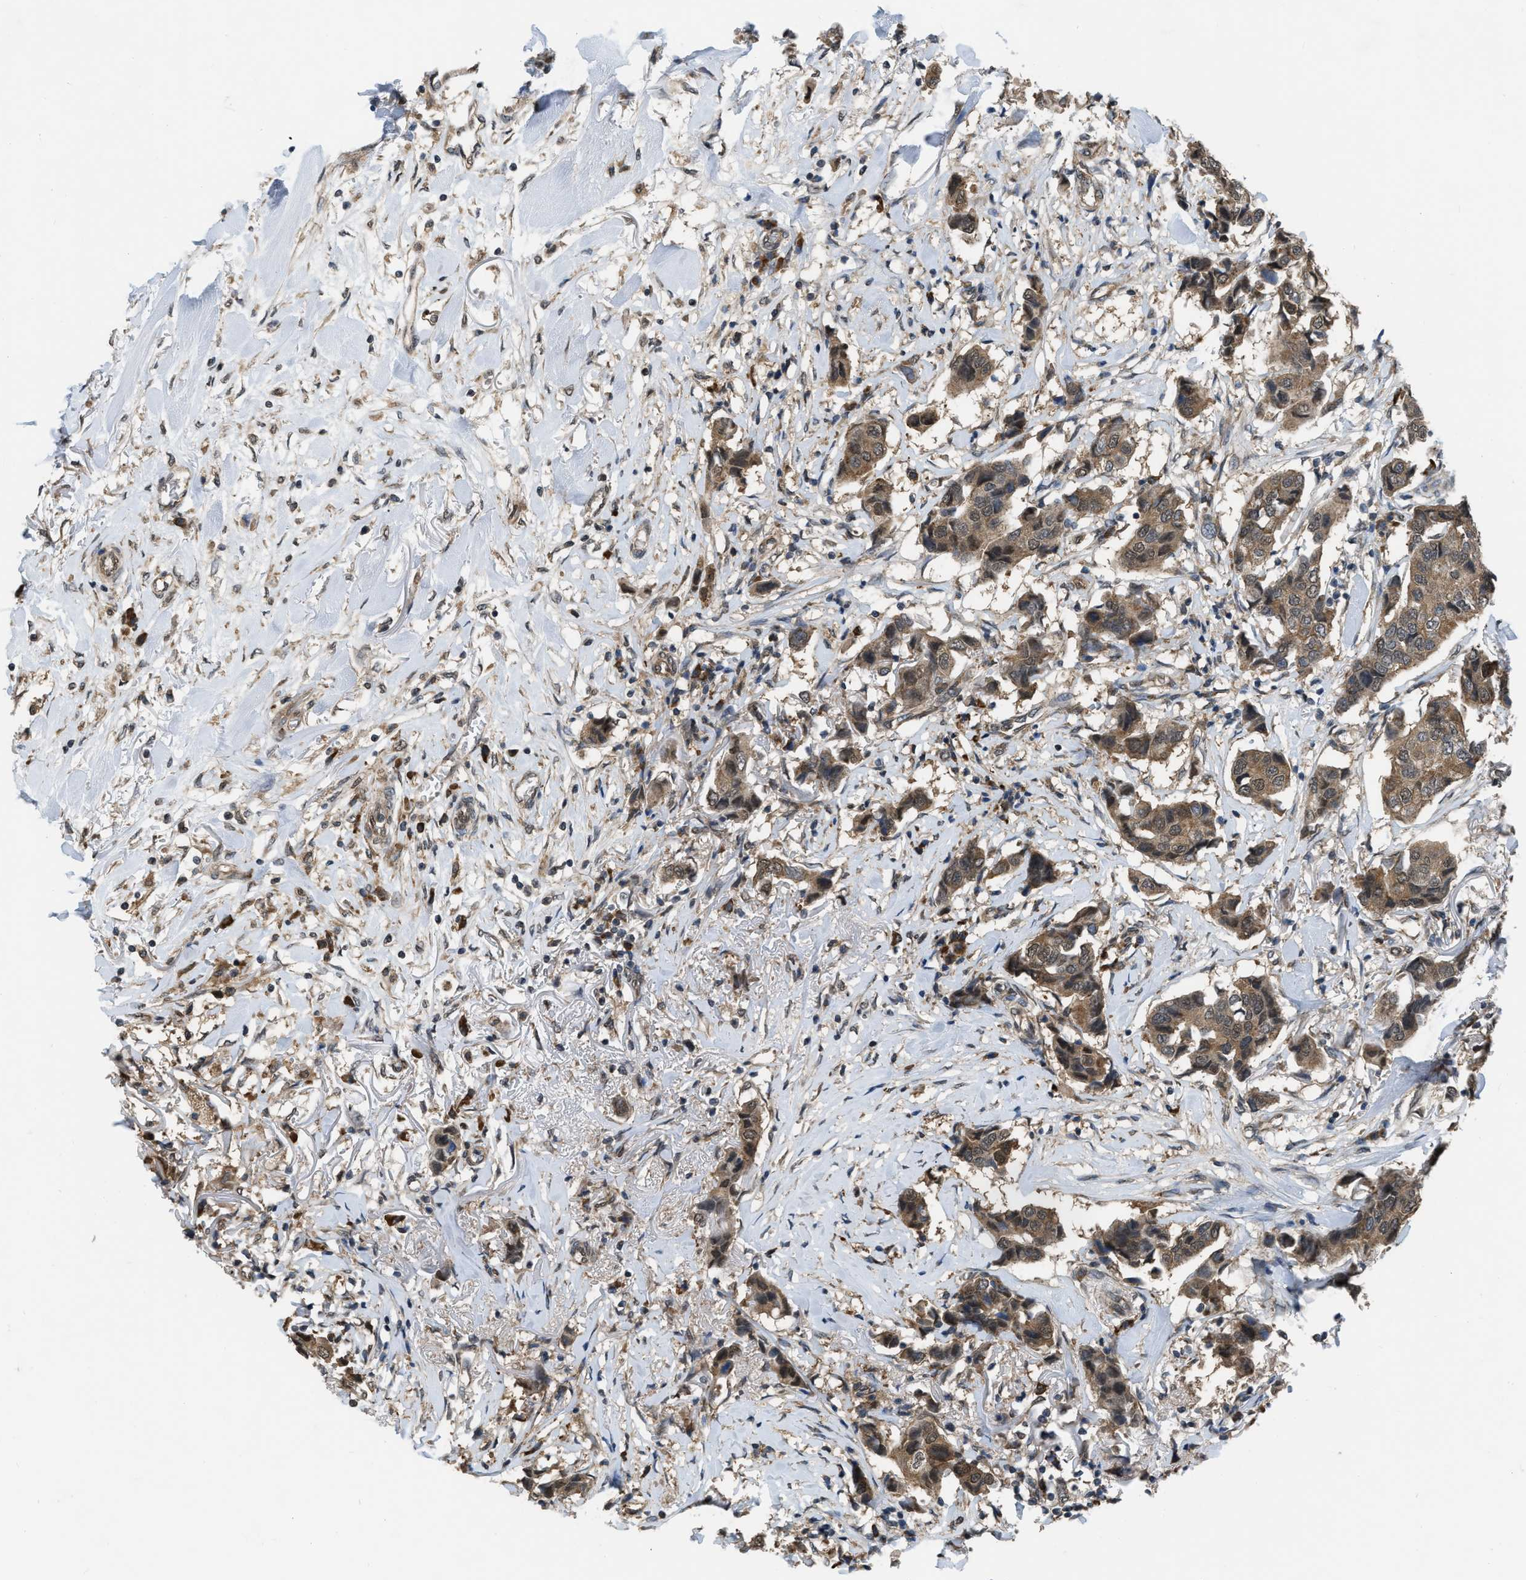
{"staining": {"intensity": "moderate", "quantity": ">75%", "location": "cytoplasmic/membranous"}, "tissue": "breast cancer", "cell_type": "Tumor cells", "image_type": "cancer", "snomed": [{"axis": "morphology", "description": "Duct carcinoma"}, {"axis": "topography", "description": "Breast"}], "caption": "Immunohistochemical staining of breast cancer (infiltrating ductal carcinoma) exhibits moderate cytoplasmic/membranous protein positivity in about >75% of tumor cells.", "gene": "BCL7C", "patient": {"sex": "female", "age": 80}}